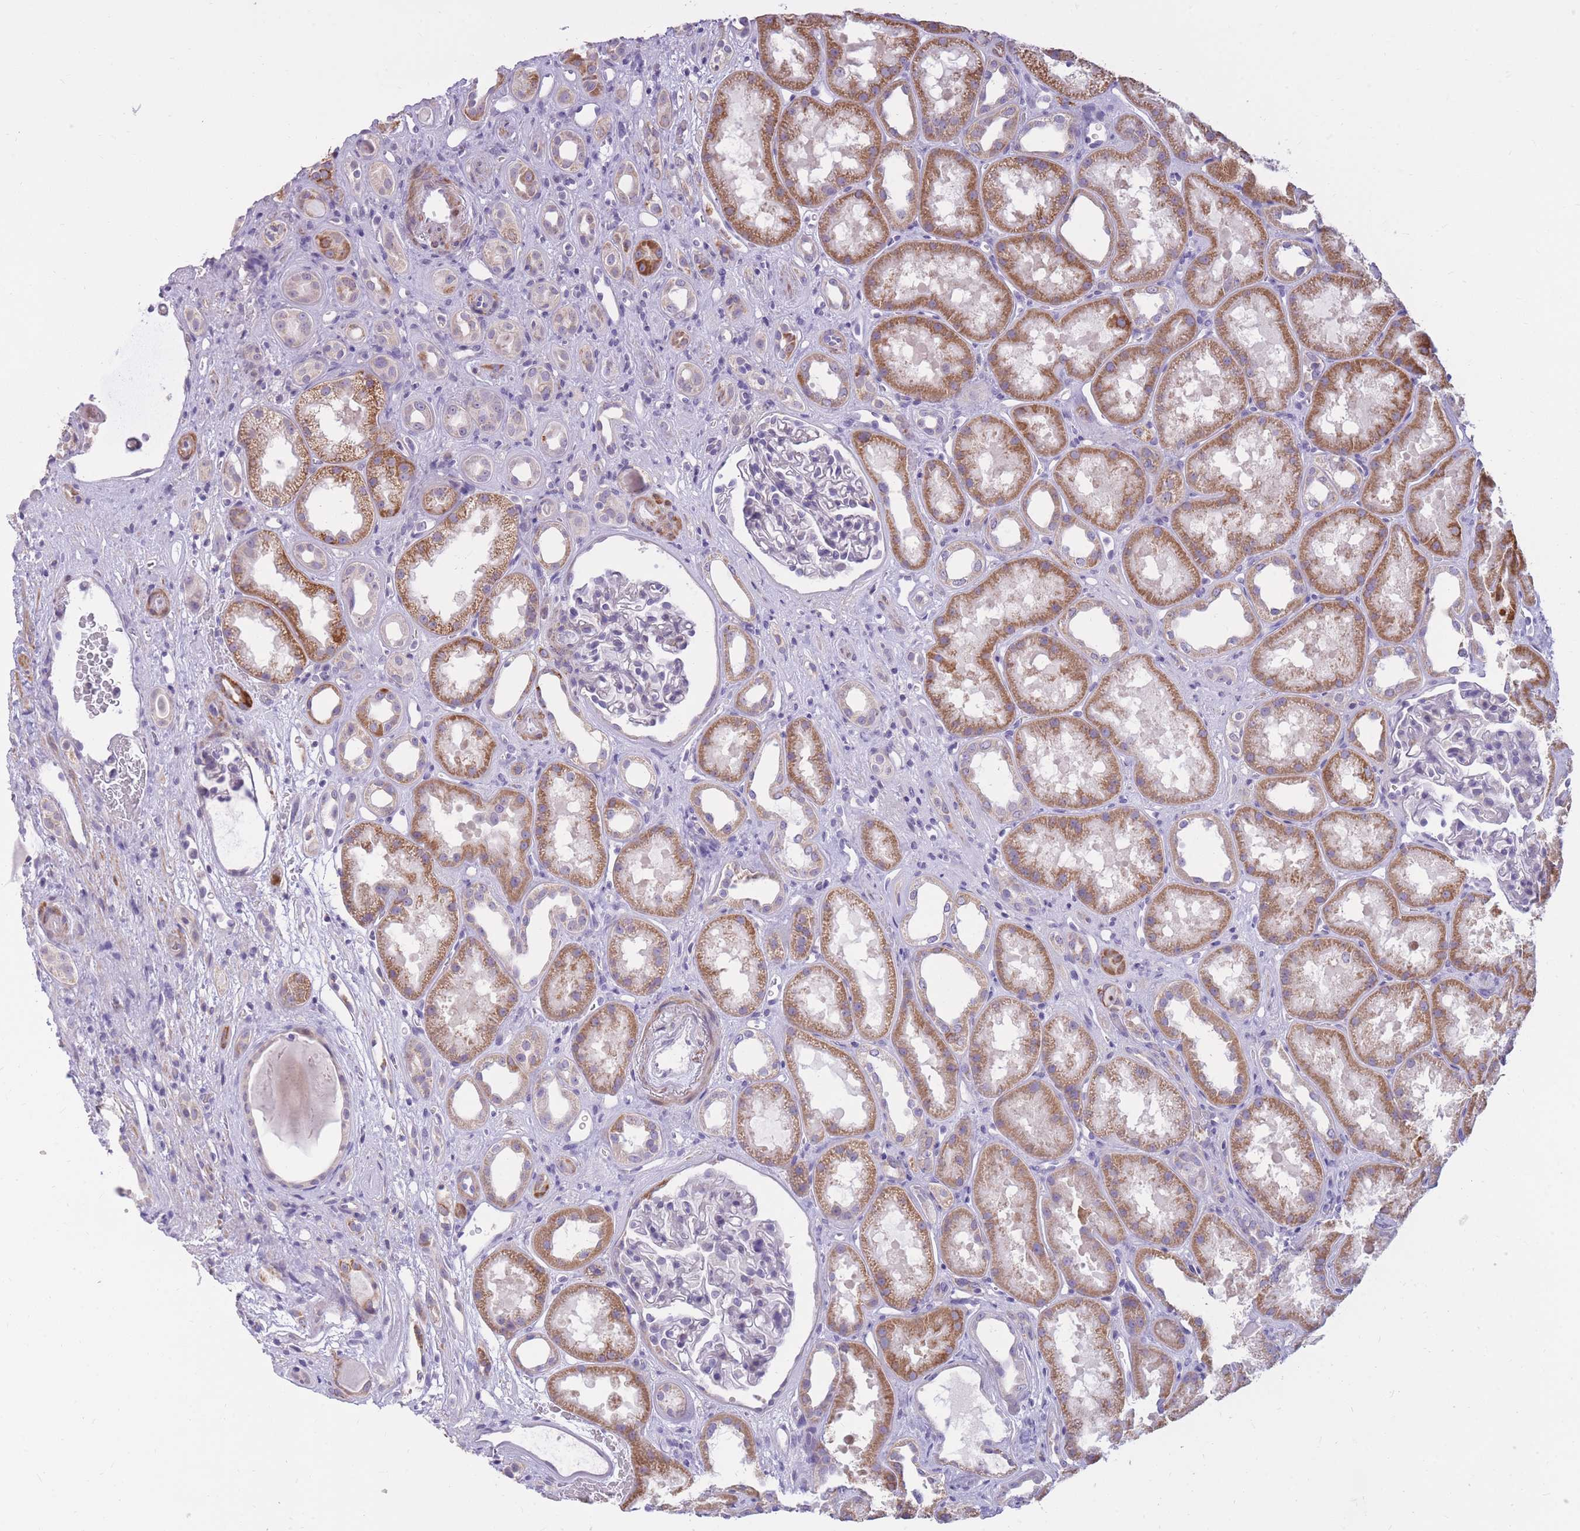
{"staining": {"intensity": "negative", "quantity": "none", "location": "none"}, "tissue": "kidney", "cell_type": "Cells in glomeruli", "image_type": "normal", "snomed": [{"axis": "morphology", "description": "Normal tissue, NOS"}, {"axis": "topography", "description": "Kidney"}], "caption": "Immunohistochemistry (IHC) of normal kidney demonstrates no expression in cells in glomeruli.", "gene": "RNF170", "patient": {"sex": "male", "age": 61}}